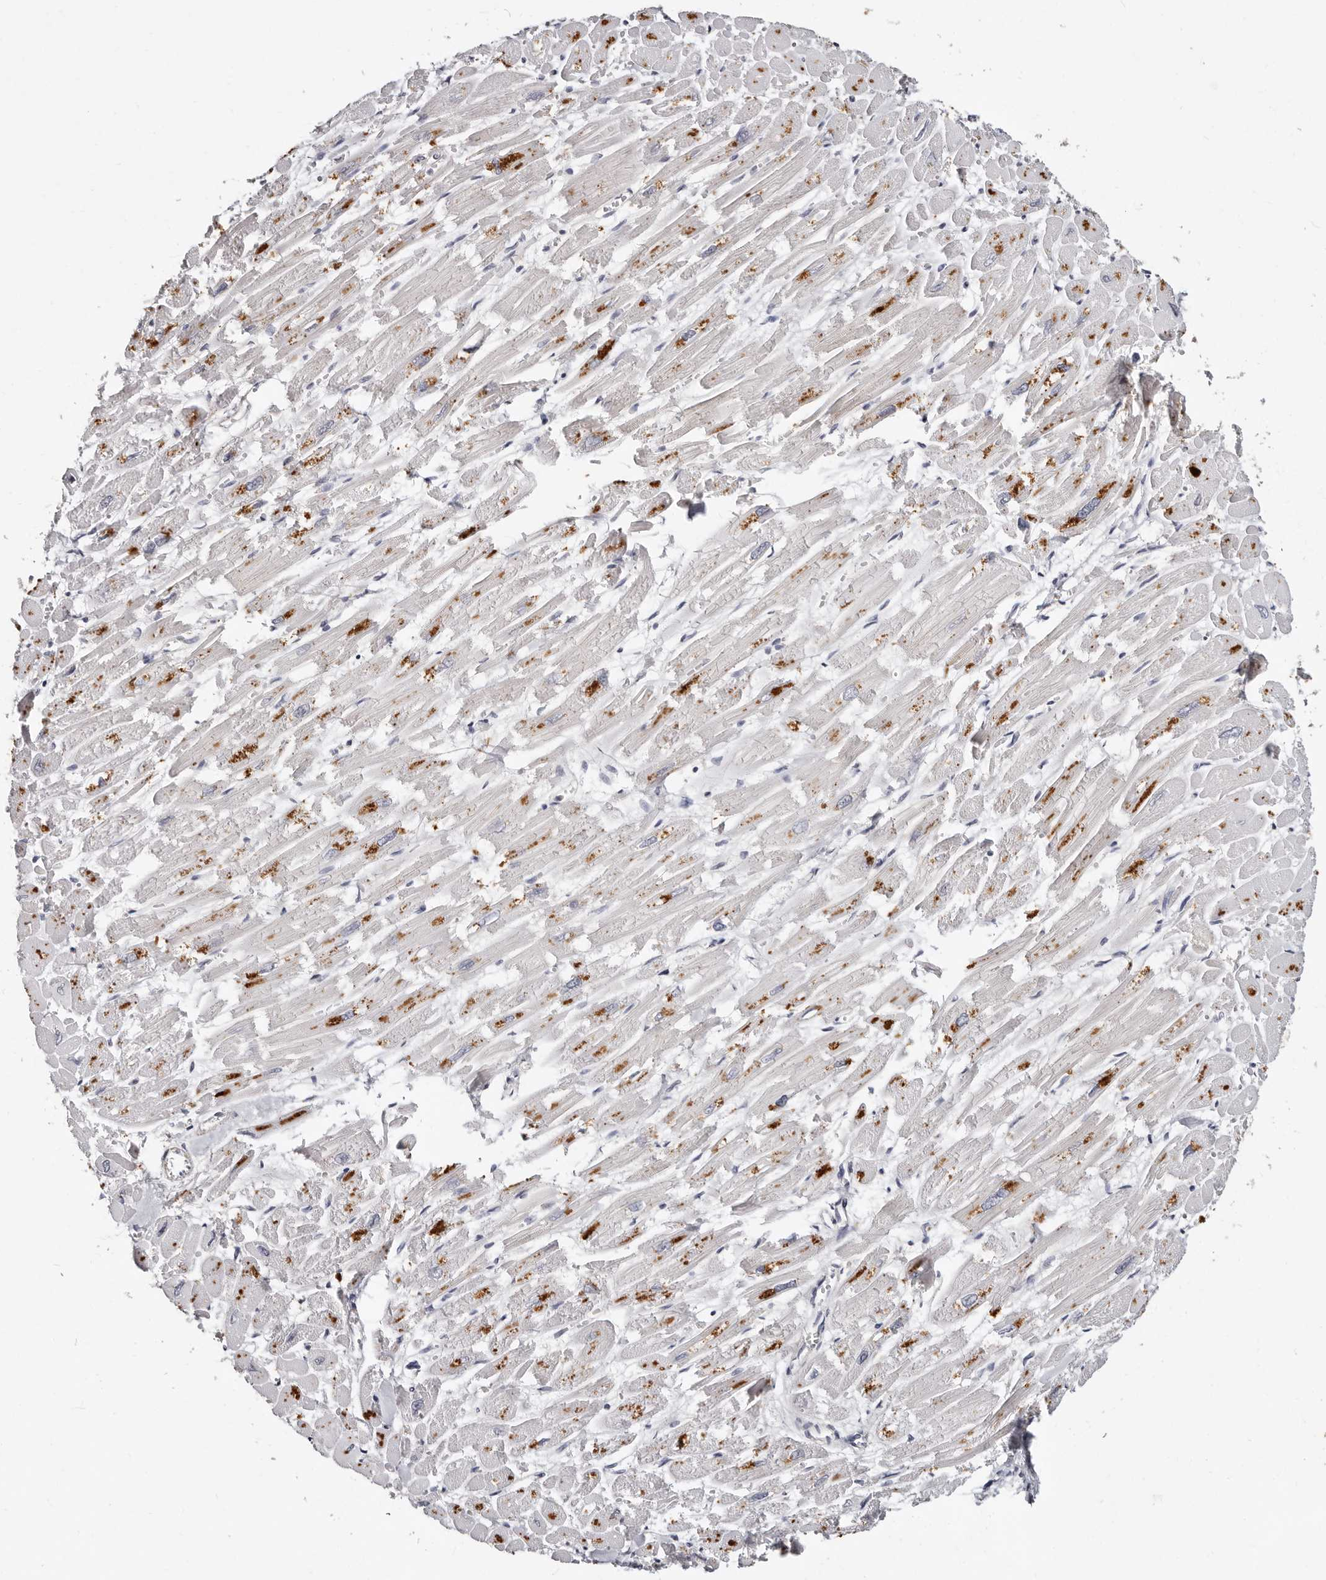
{"staining": {"intensity": "moderate", "quantity": "<25%", "location": "cytoplasmic/membranous"}, "tissue": "heart muscle", "cell_type": "Cardiomyocytes", "image_type": "normal", "snomed": [{"axis": "morphology", "description": "Normal tissue, NOS"}, {"axis": "topography", "description": "Heart"}], "caption": "Protein analysis of unremarkable heart muscle displays moderate cytoplasmic/membranous positivity in approximately <25% of cardiomyocytes.", "gene": "MRPS33", "patient": {"sex": "male", "age": 54}}